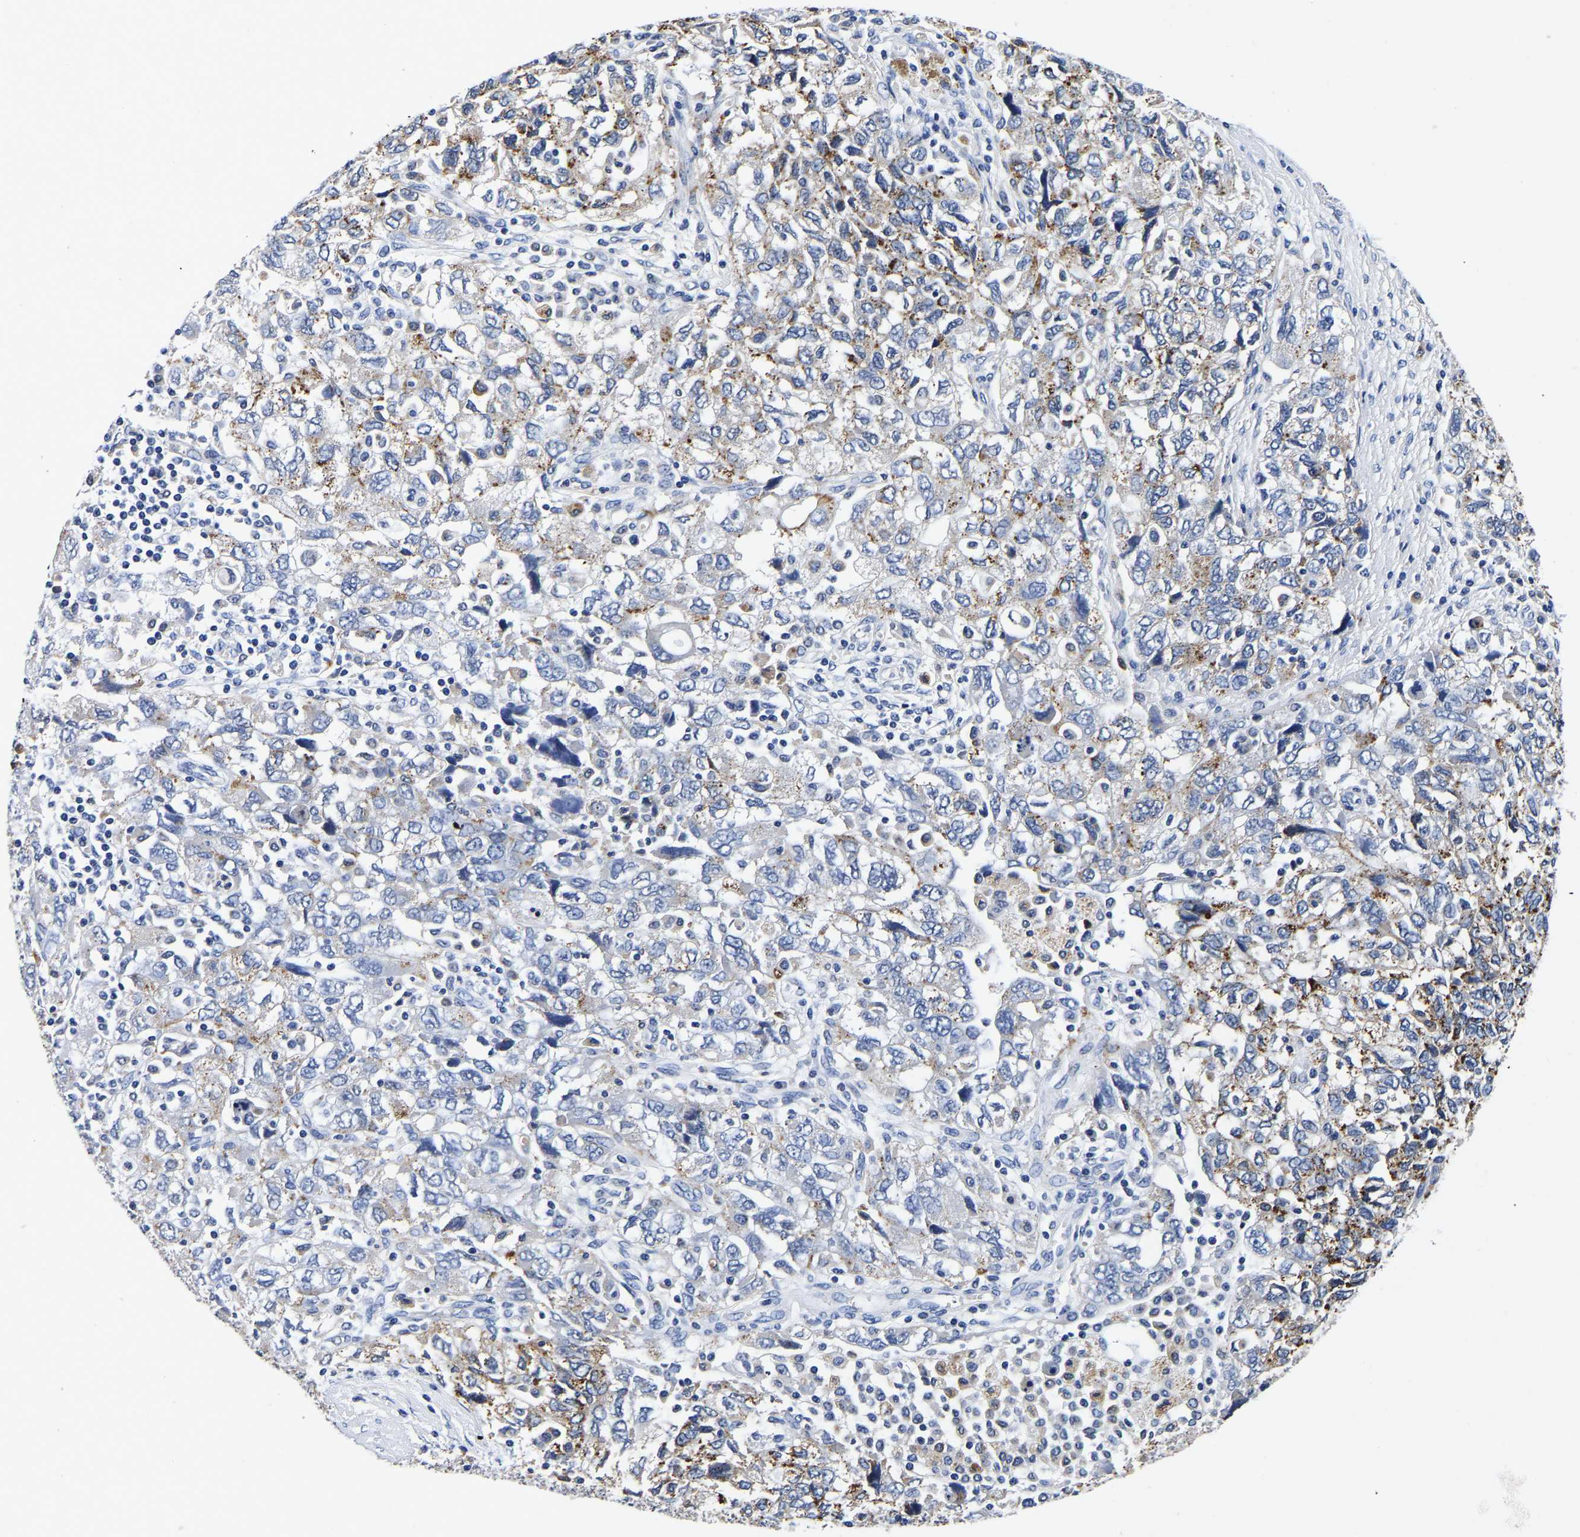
{"staining": {"intensity": "strong", "quantity": "<25%", "location": "cytoplasmic/membranous"}, "tissue": "ovarian cancer", "cell_type": "Tumor cells", "image_type": "cancer", "snomed": [{"axis": "morphology", "description": "Carcinoma, NOS"}, {"axis": "morphology", "description": "Cystadenocarcinoma, serous, NOS"}, {"axis": "topography", "description": "Ovary"}], "caption": "The immunohistochemical stain highlights strong cytoplasmic/membranous positivity in tumor cells of ovarian cancer tissue.", "gene": "GRN", "patient": {"sex": "female", "age": 69}}